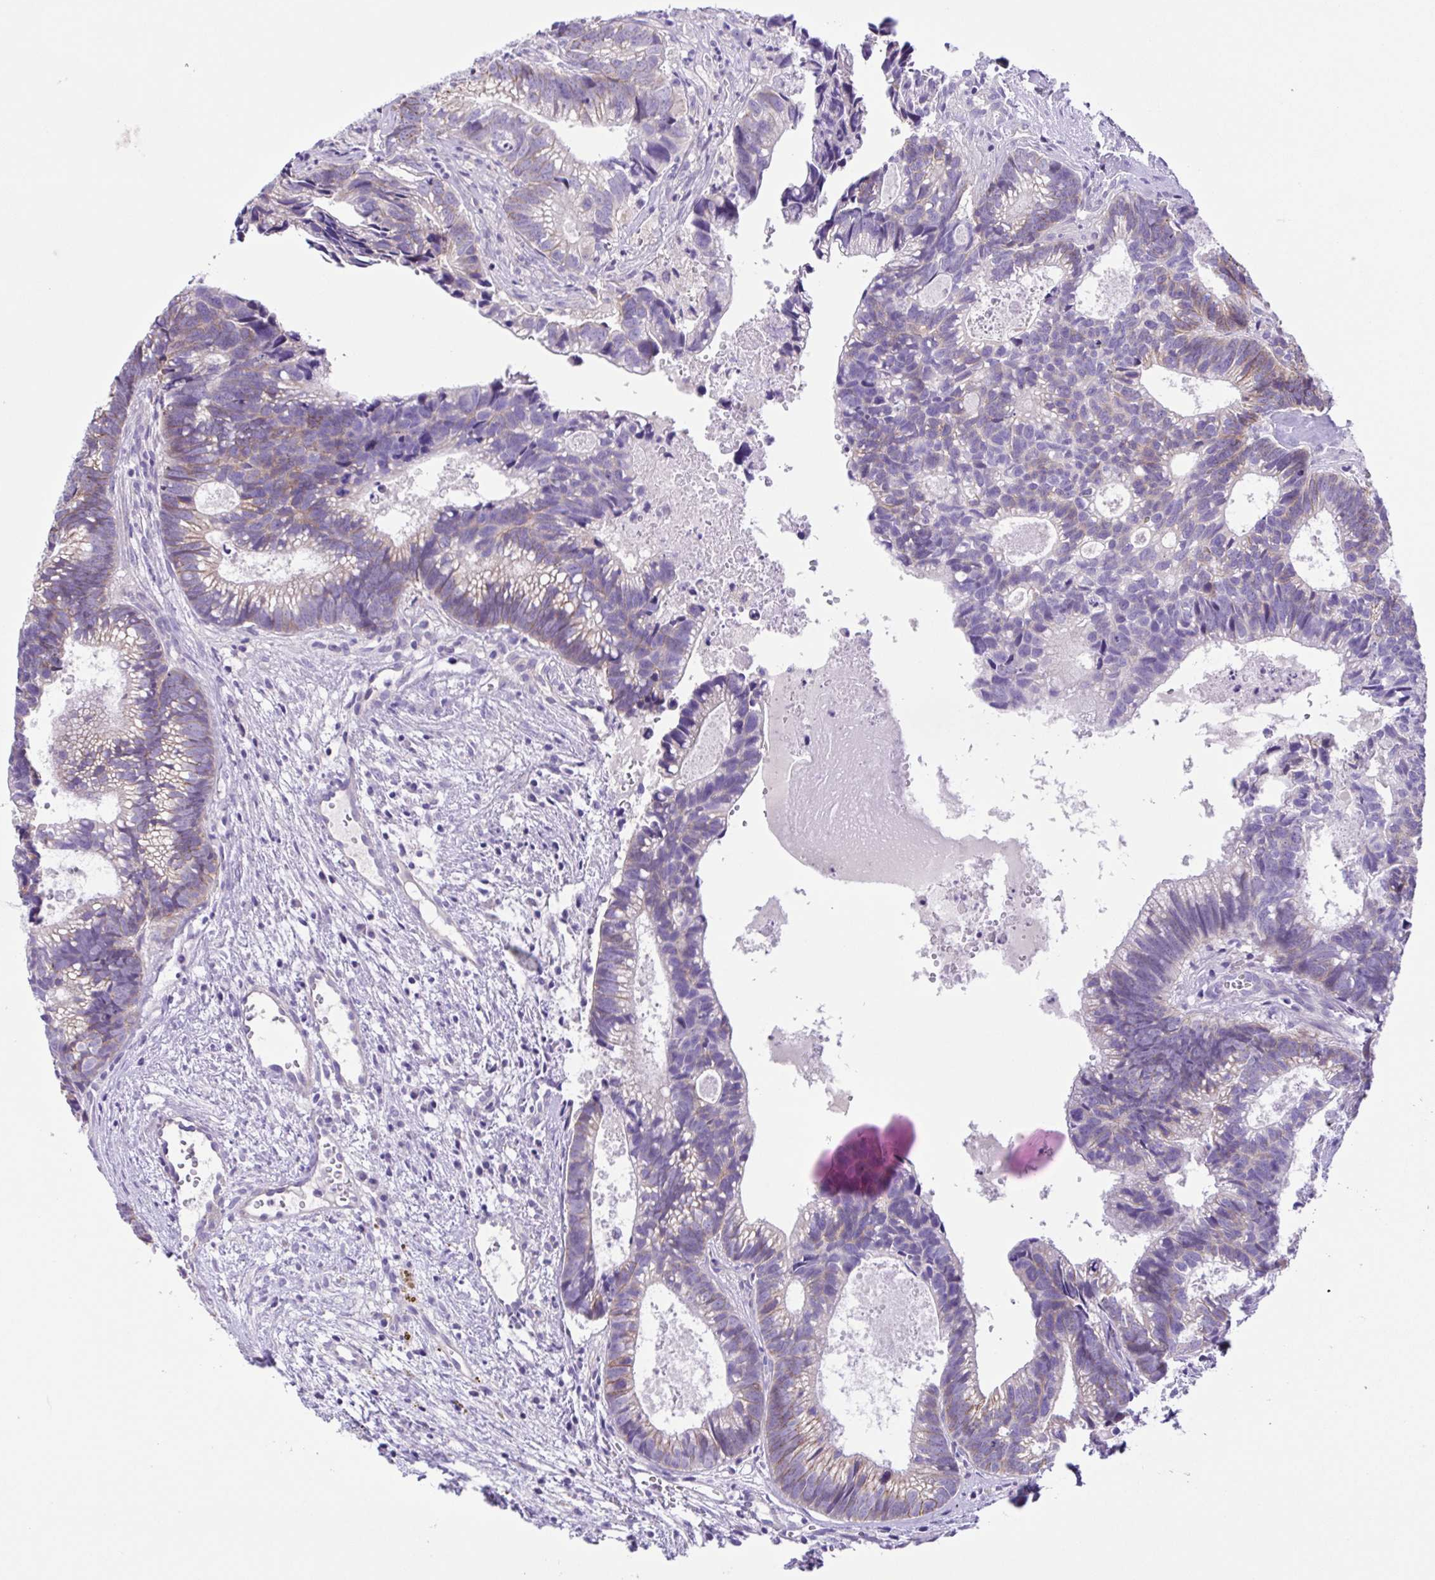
{"staining": {"intensity": "weak", "quantity": "<25%", "location": "cytoplasmic/membranous"}, "tissue": "head and neck cancer", "cell_type": "Tumor cells", "image_type": "cancer", "snomed": [{"axis": "morphology", "description": "Adenocarcinoma, NOS"}, {"axis": "topography", "description": "Head-Neck"}], "caption": "High magnification brightfield microscopy of head and neck cancer (adenocarcinoma) stained with DAB (3,3'-diaminobenzidine) (brown) and counterstained with hematoxylin (blue): tumor cells show no significant expression.", "gene": "ISM2", "patient": {"sex": "male", "age": 62}}